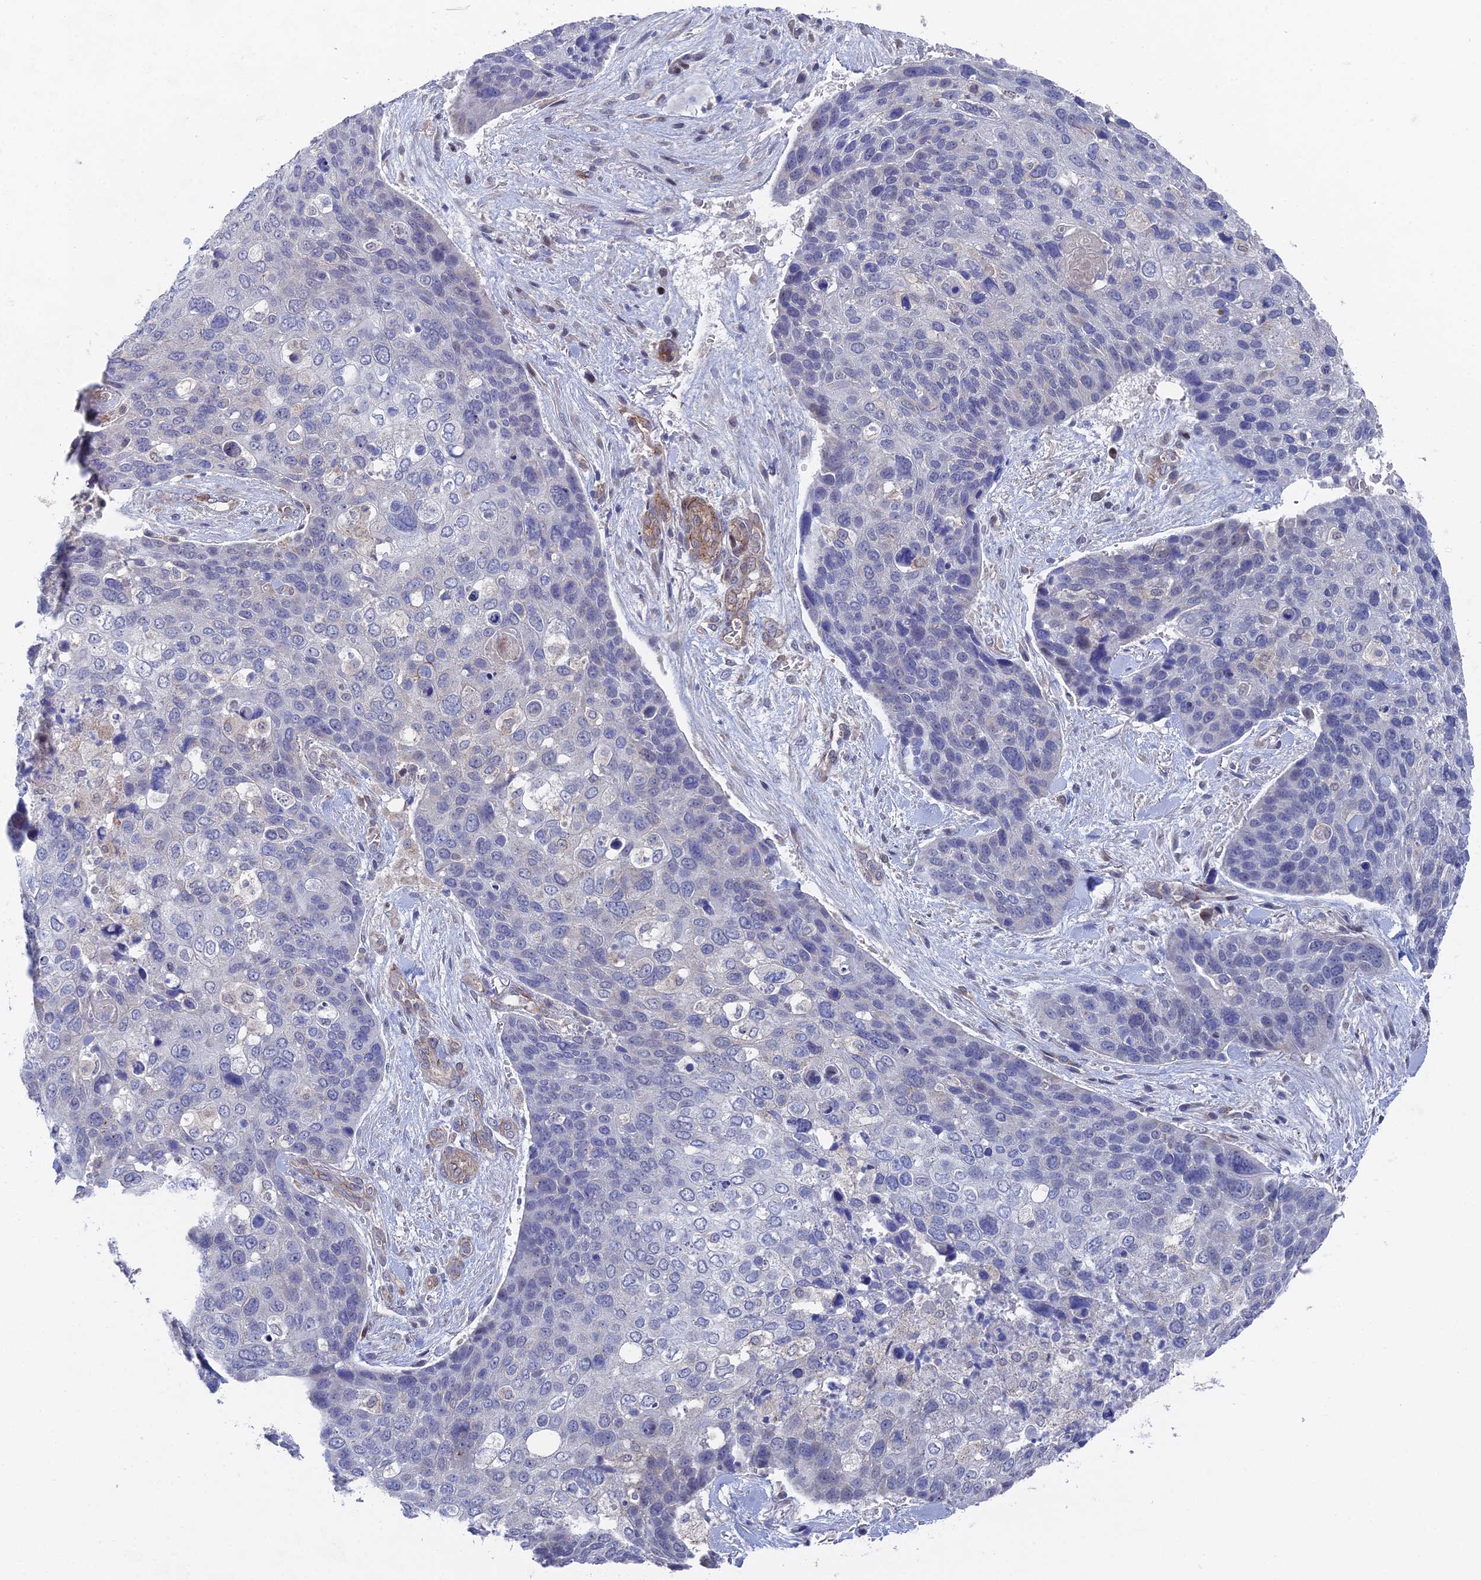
{"staining": {"intensity": "negative", "quantity": "none", "location": "none"}, "tissue": "skin cancer", "cell_type": "Tumor cells", "image_type": "cancer", "snomed": [{"axis": "morphology", "description": "Basal cell carcinoma"}, {"axis": "topography", "description": "Skin"}], "caption": "Immunohistochemistry (IHC) image of neoplastic tissue: human basal cell carcinoma (skin) stained with DAB reveals no significant protein positivity in tumor cells.", "gene": "UNC5D", "patient": {"sex": "female", "age": 74}}